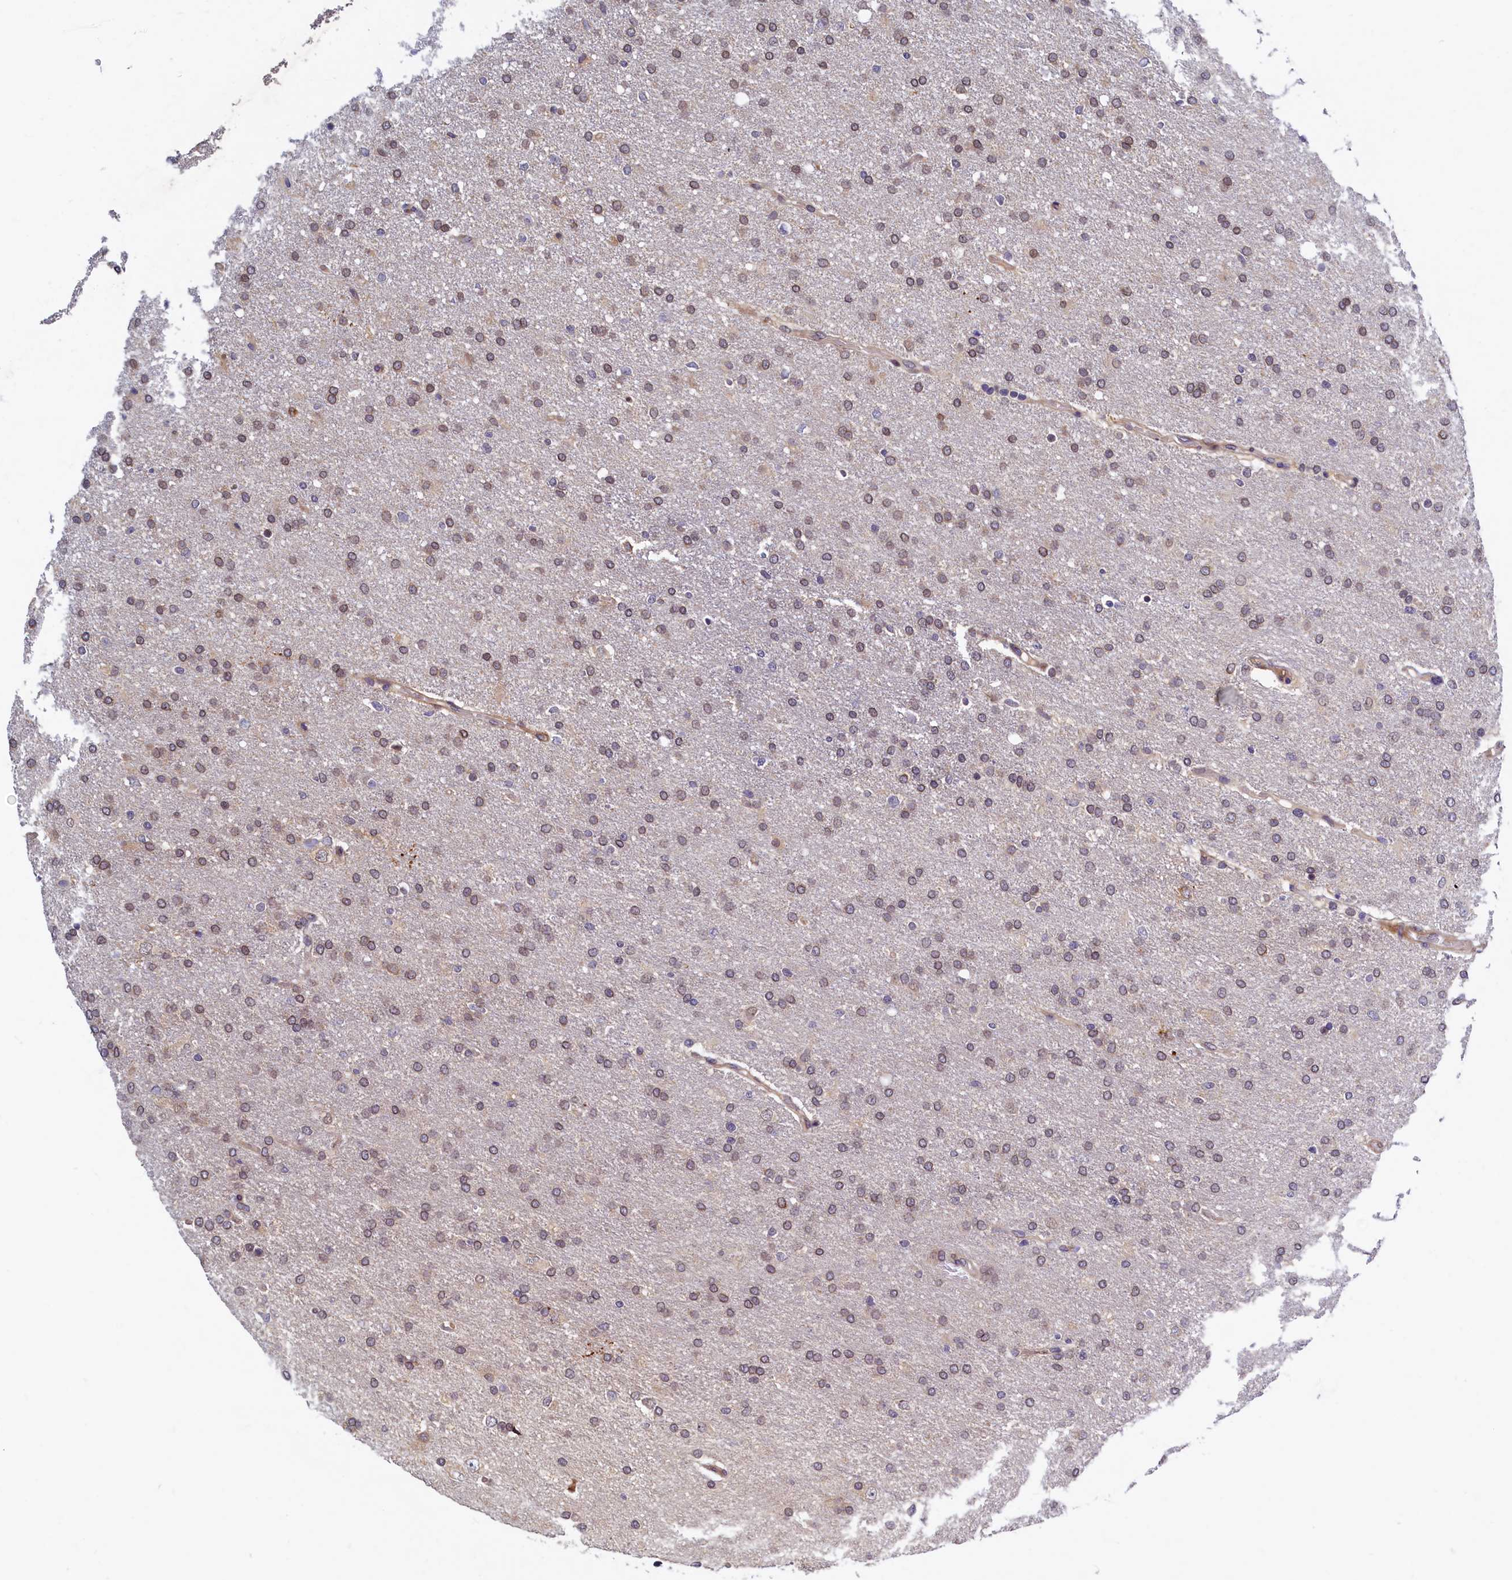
{"staining": {"intensity": "weak", "quantity": "25%-75%", "location": "nuclear"}, "tissue": "glioma", "cell_type": "Tumor cells", "image_type": "cancer", "snomed": [{"axis": "morphology", "description": "Glioma, malignant, High grade"}, {"axis": "topography", "description": "Brain"}], "caption": "Immunohistochemical staining of glioma shows low levels of weak nuclear expression in approximately 25%-75% of tumor cells.", "gene": "SLC16A14", "patient": {"sex": "male", "age": 72}}